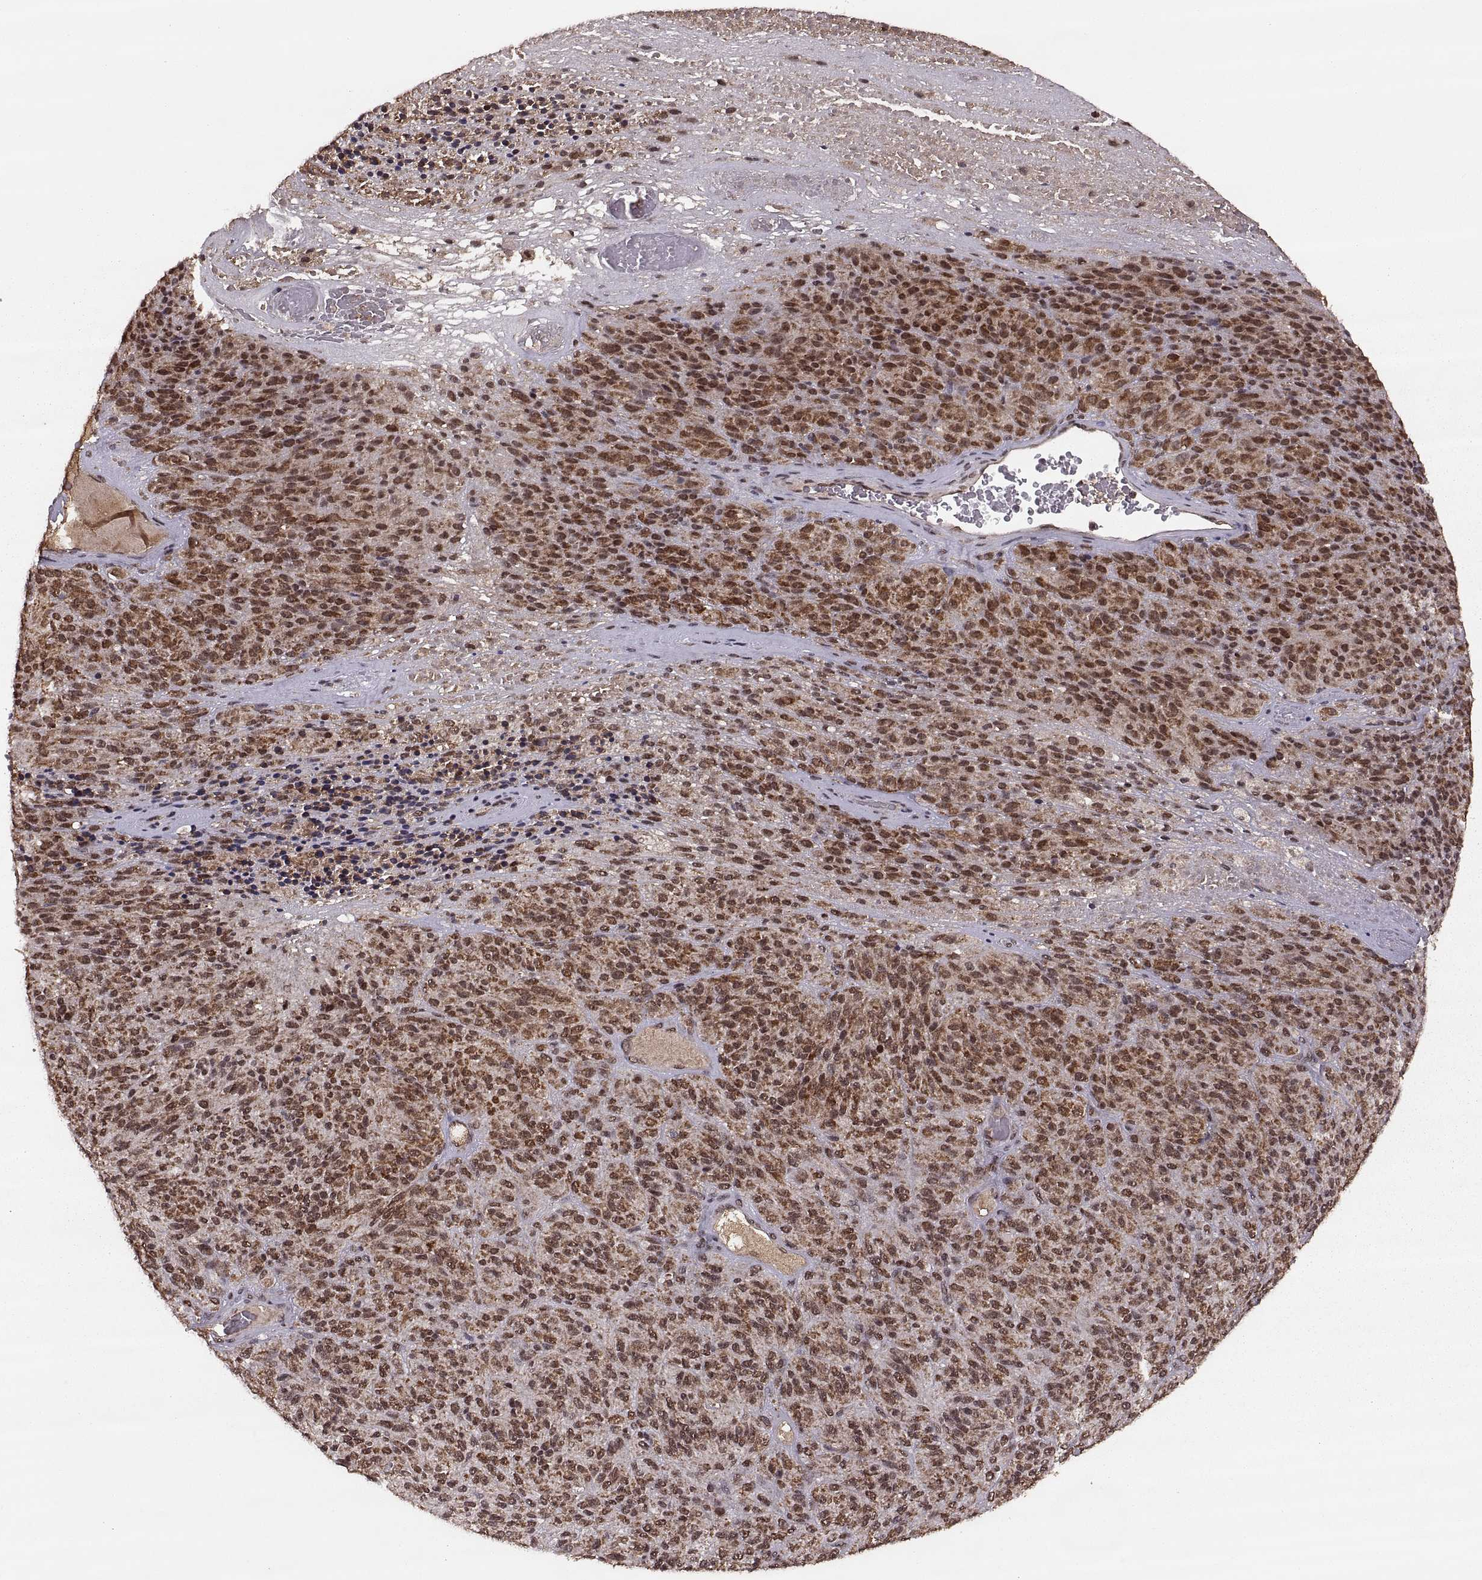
{"staining": {"intensity": "strong", "quantity": ">75%", "location": "cytoplasmic/membranous,nuclear"}, "tissue": "melanoma", "cell_type": "Tumor cells", "image_type": "cancer", "snomed": [{"axis": "morphology", "description": "Malignant melanoma, Metastatic site"}, {"axis": "topography", "description": "Brain"}], "caption": "High-magnification brightfield microscopy of melanoma stained with DAB (3,3'-diaminobenzidine) (brown) and counterstained with hematoxylin (blue). tumor cells exhibit strong cytoplasmic/membranous and nuclear staining is present in about>75% of cells. The staining is performed using DAB (3,3'-diaminobenzidine) brown chromogen to label protein expression. The nuclei are counter-stained blue using hematoxylin.", "gene": "RFT1", "patient": {"sex": "female", "age": 56}}